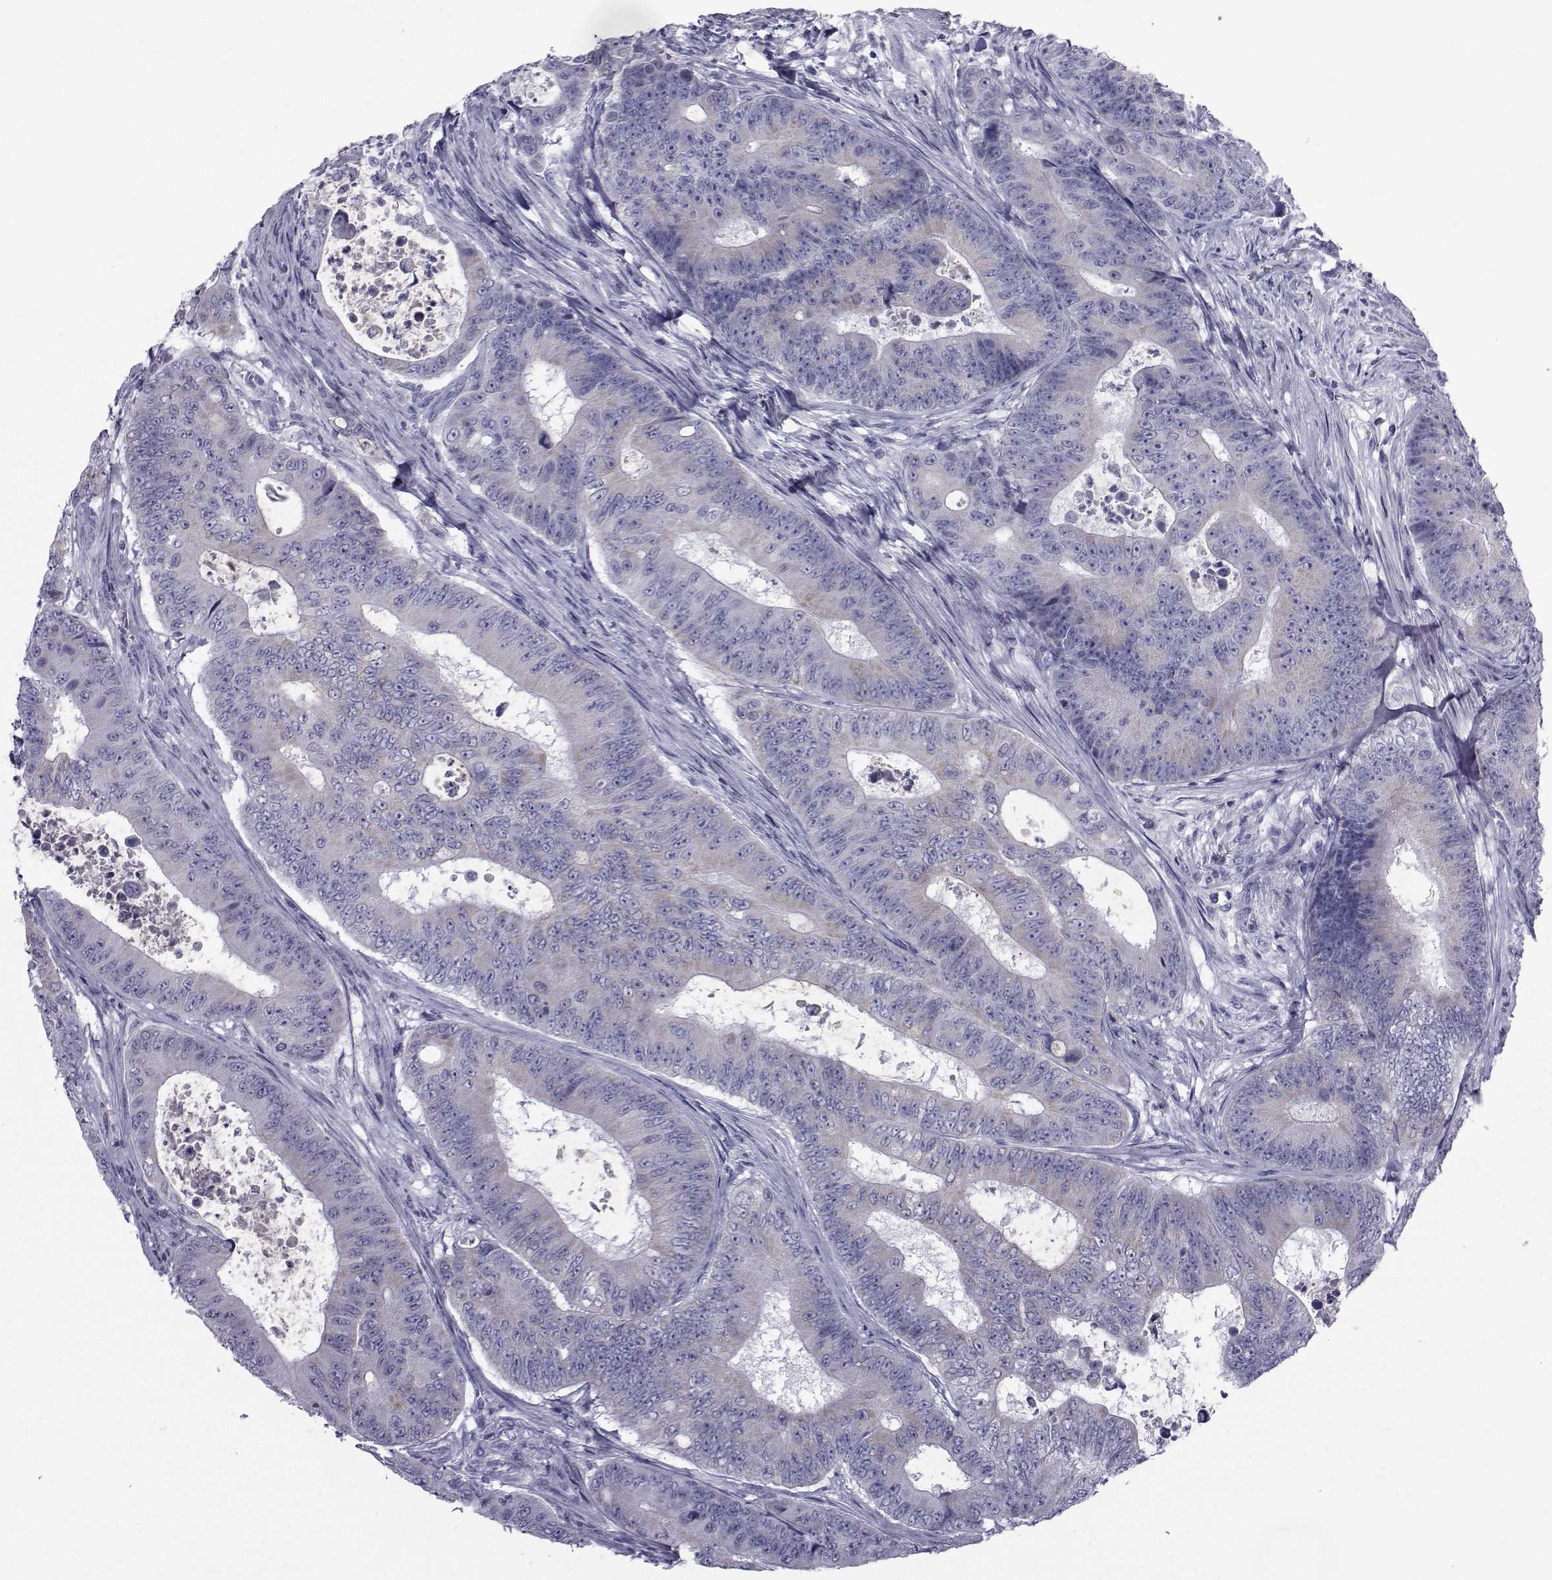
{"staining": {"intensity": "negative", "quantity": "none", "location": "none"}, "tissue": "colorectal cancer", "cell_type": "Tumor cells", "image_type": "cancer", "snomed": [{"axis": "morphology", "description": "Adenocarcinoma, NOS"}, {"axis": "topography", "description": "Colon"}], "caption": "A micrograph of human colorectal adenocarcinoma is negative for staining in tumor cells.", "gene": "FDXR", "patient": {"sex": "female", "age": 48}}